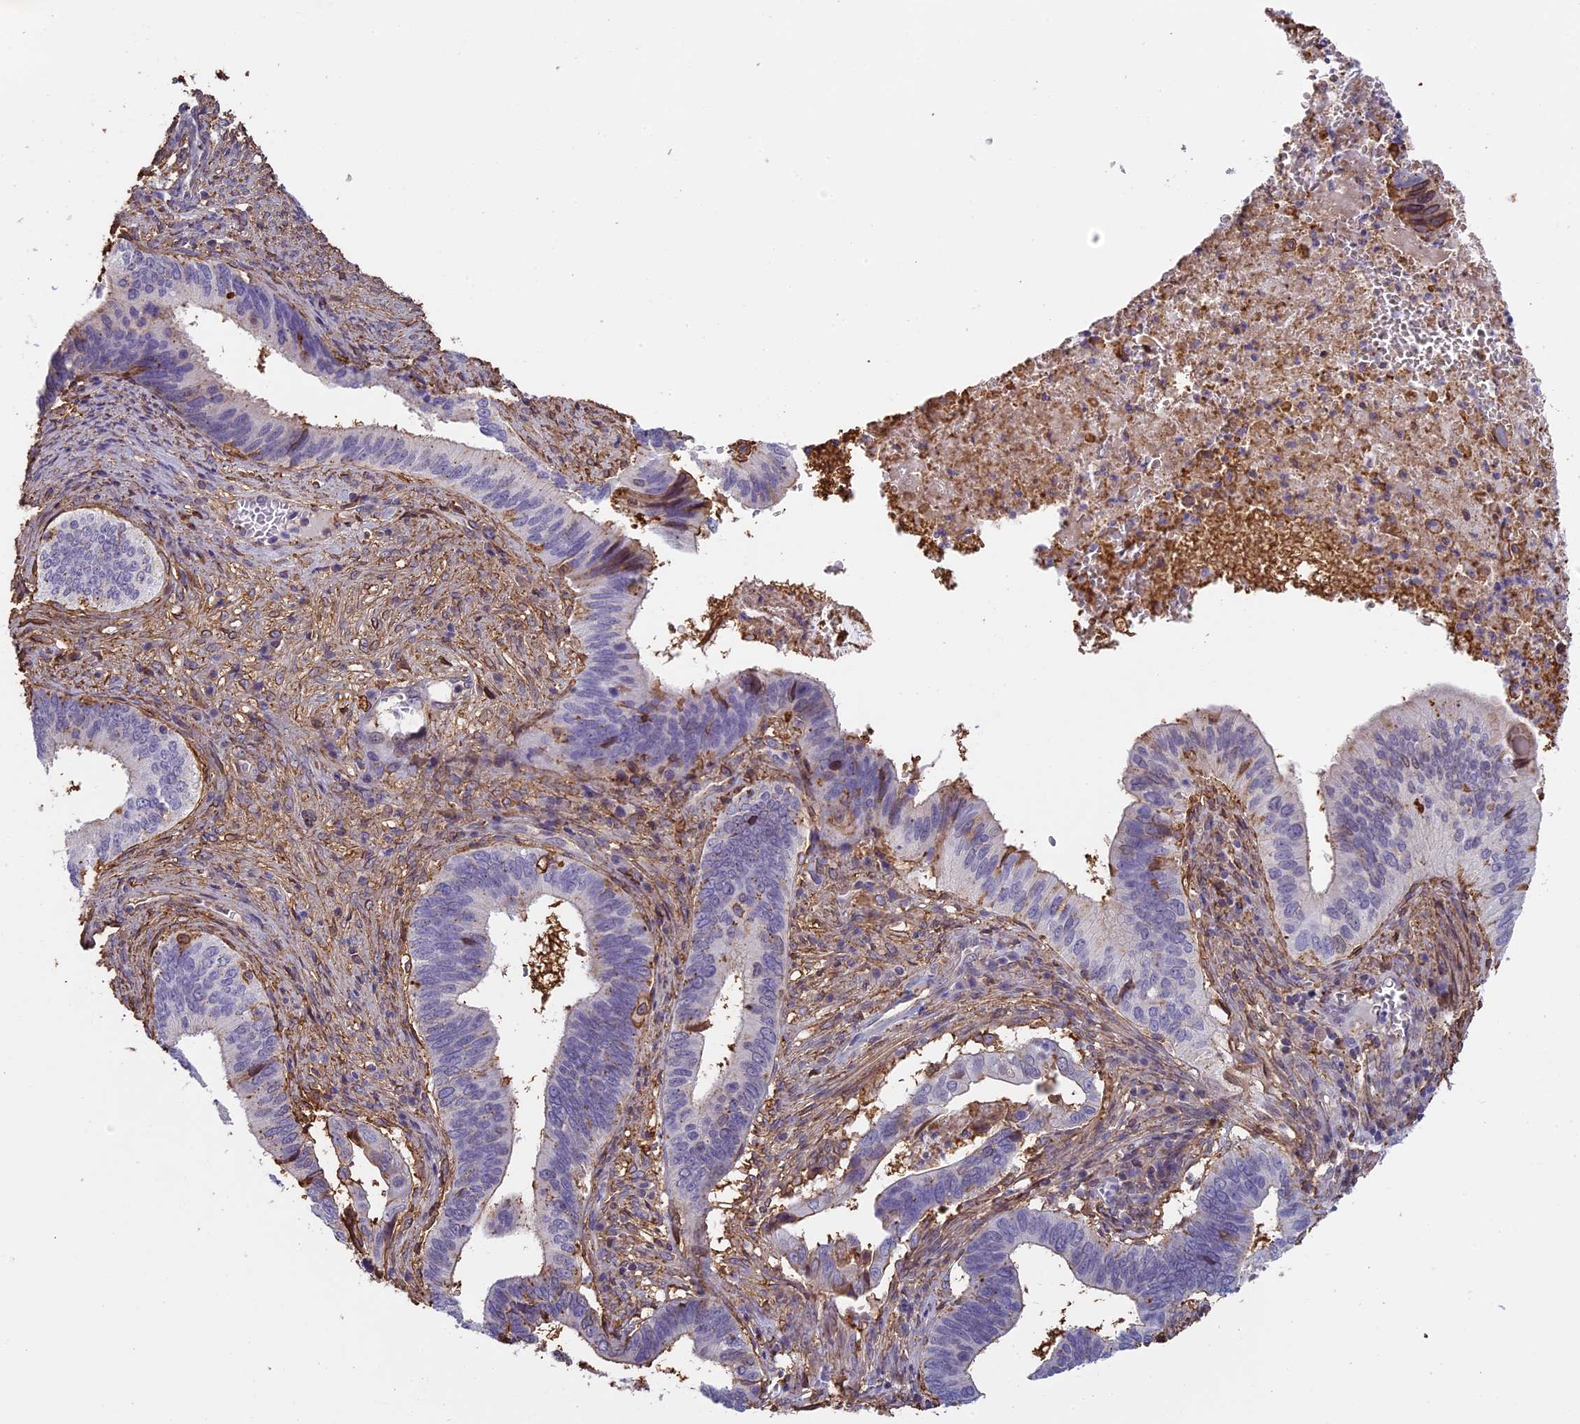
{"staining": {"intensity": "negative", "quantity": "none", "location": "none"}, "tissue": "cervical cancer", "cell_type": "Tumor cells", "image_type": "cancer", "snomed": [{"axis": "morphology", "description": "Adenocarcinoma, NOS"}, {"axis": "topography", "description": "Cervix"}], "caption": "Tumor cells show no significant expression in cervical adenocarcinoma.", "gene": "TMEM255B", "patient": {"sex": "female", "age": 42}}